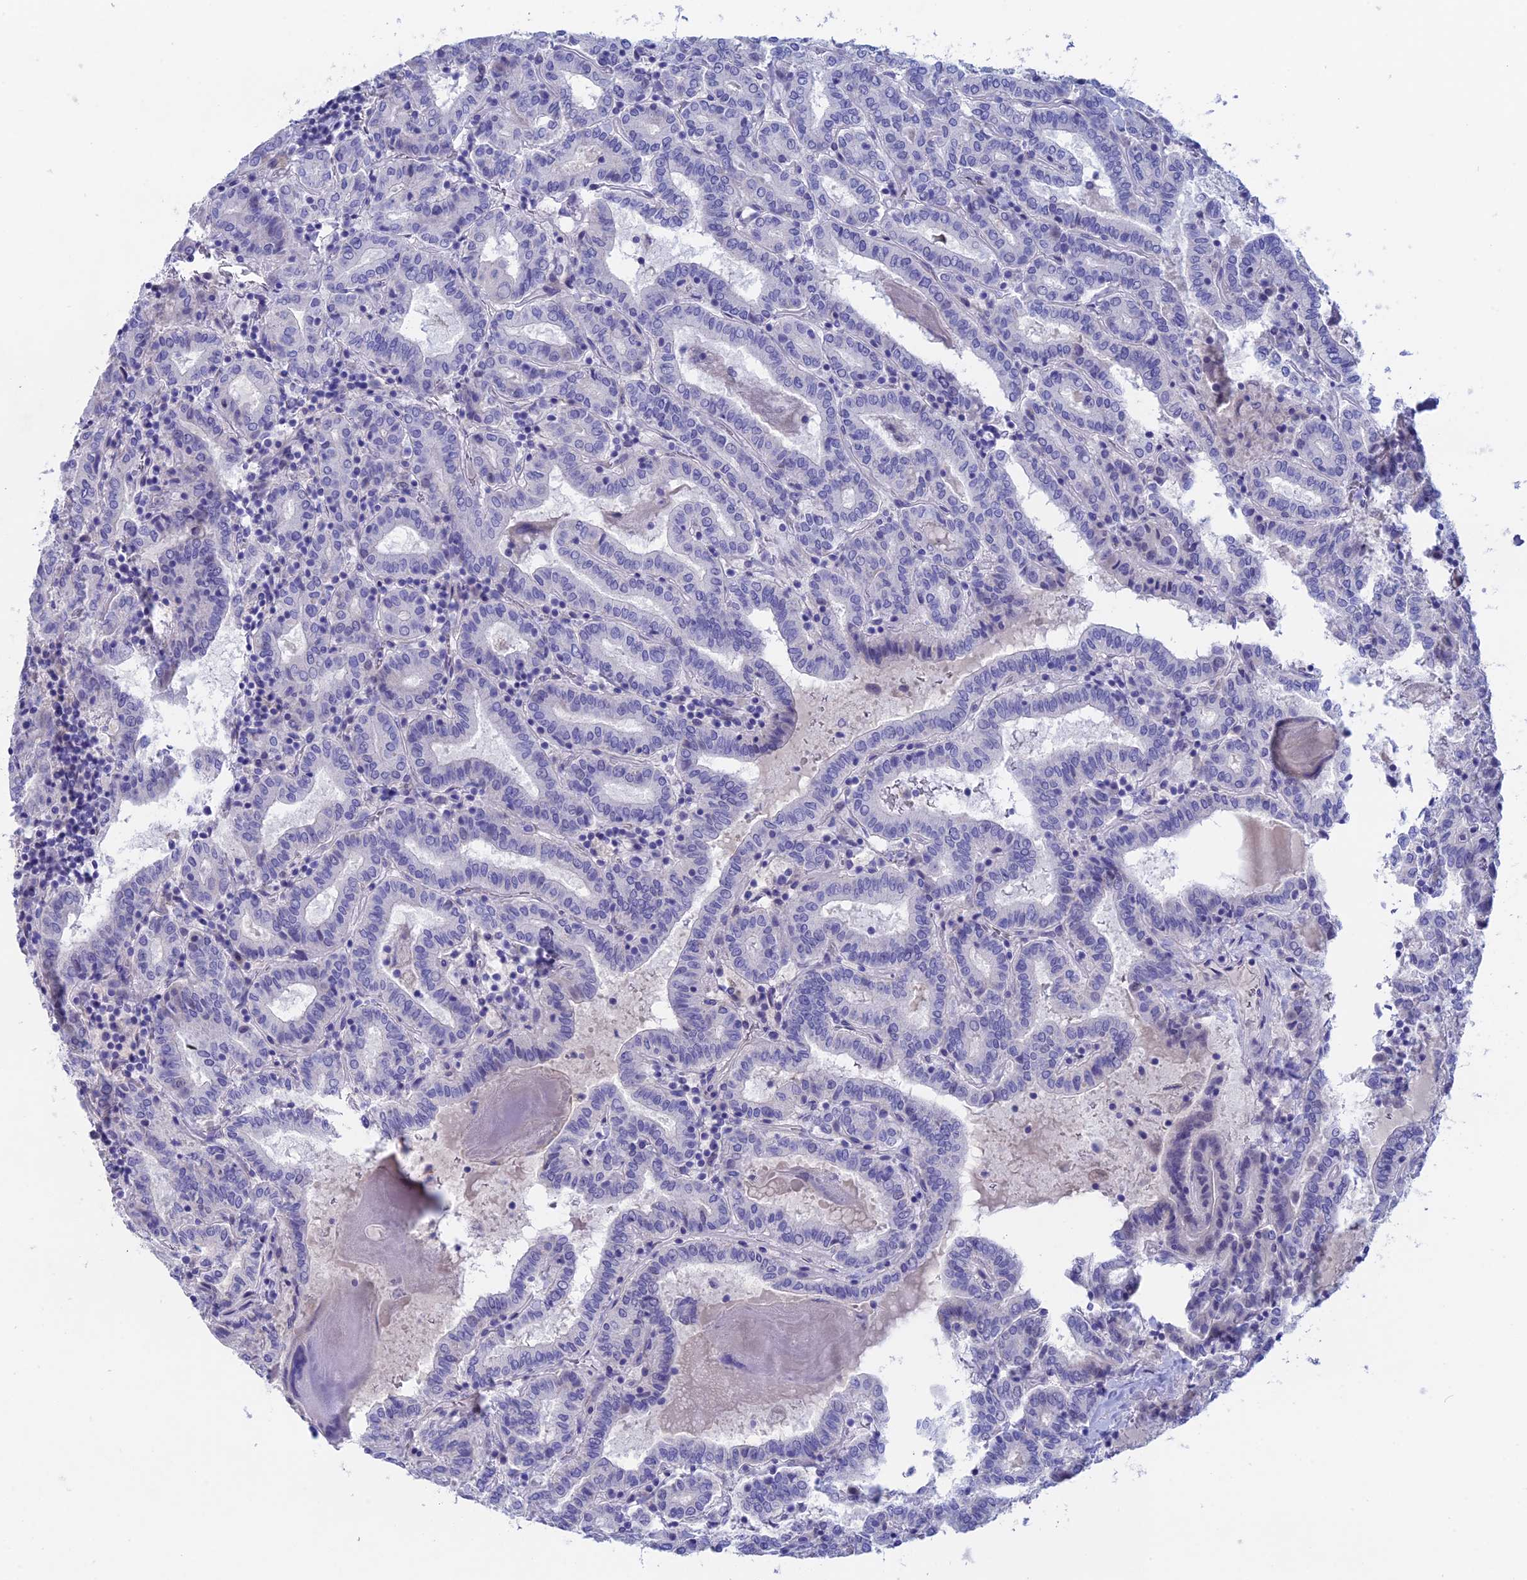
{"staining": {"intensity": "negative", "quantity": "none", "location": "none"}, "tissue": "thyroid cancer", "cell_type": "Tumor cells", "image_type": "cancer", "snomed": [{"axis": "morphology", "description": "Papillary adenocarcinoma, NOS"}, {"axis": "topography", "description": "Thyroid gland"}], "caption": "Tumor cells are negative for brown protein staining in thyroid papillary adenocarcinoma. (Brightfield microscopy of DAB (3,3'-diaminobenzidine) immunohistochemistry at high magnification).", "gene": "BTBD19", "patient": {"sex": "female", "age": 72}}